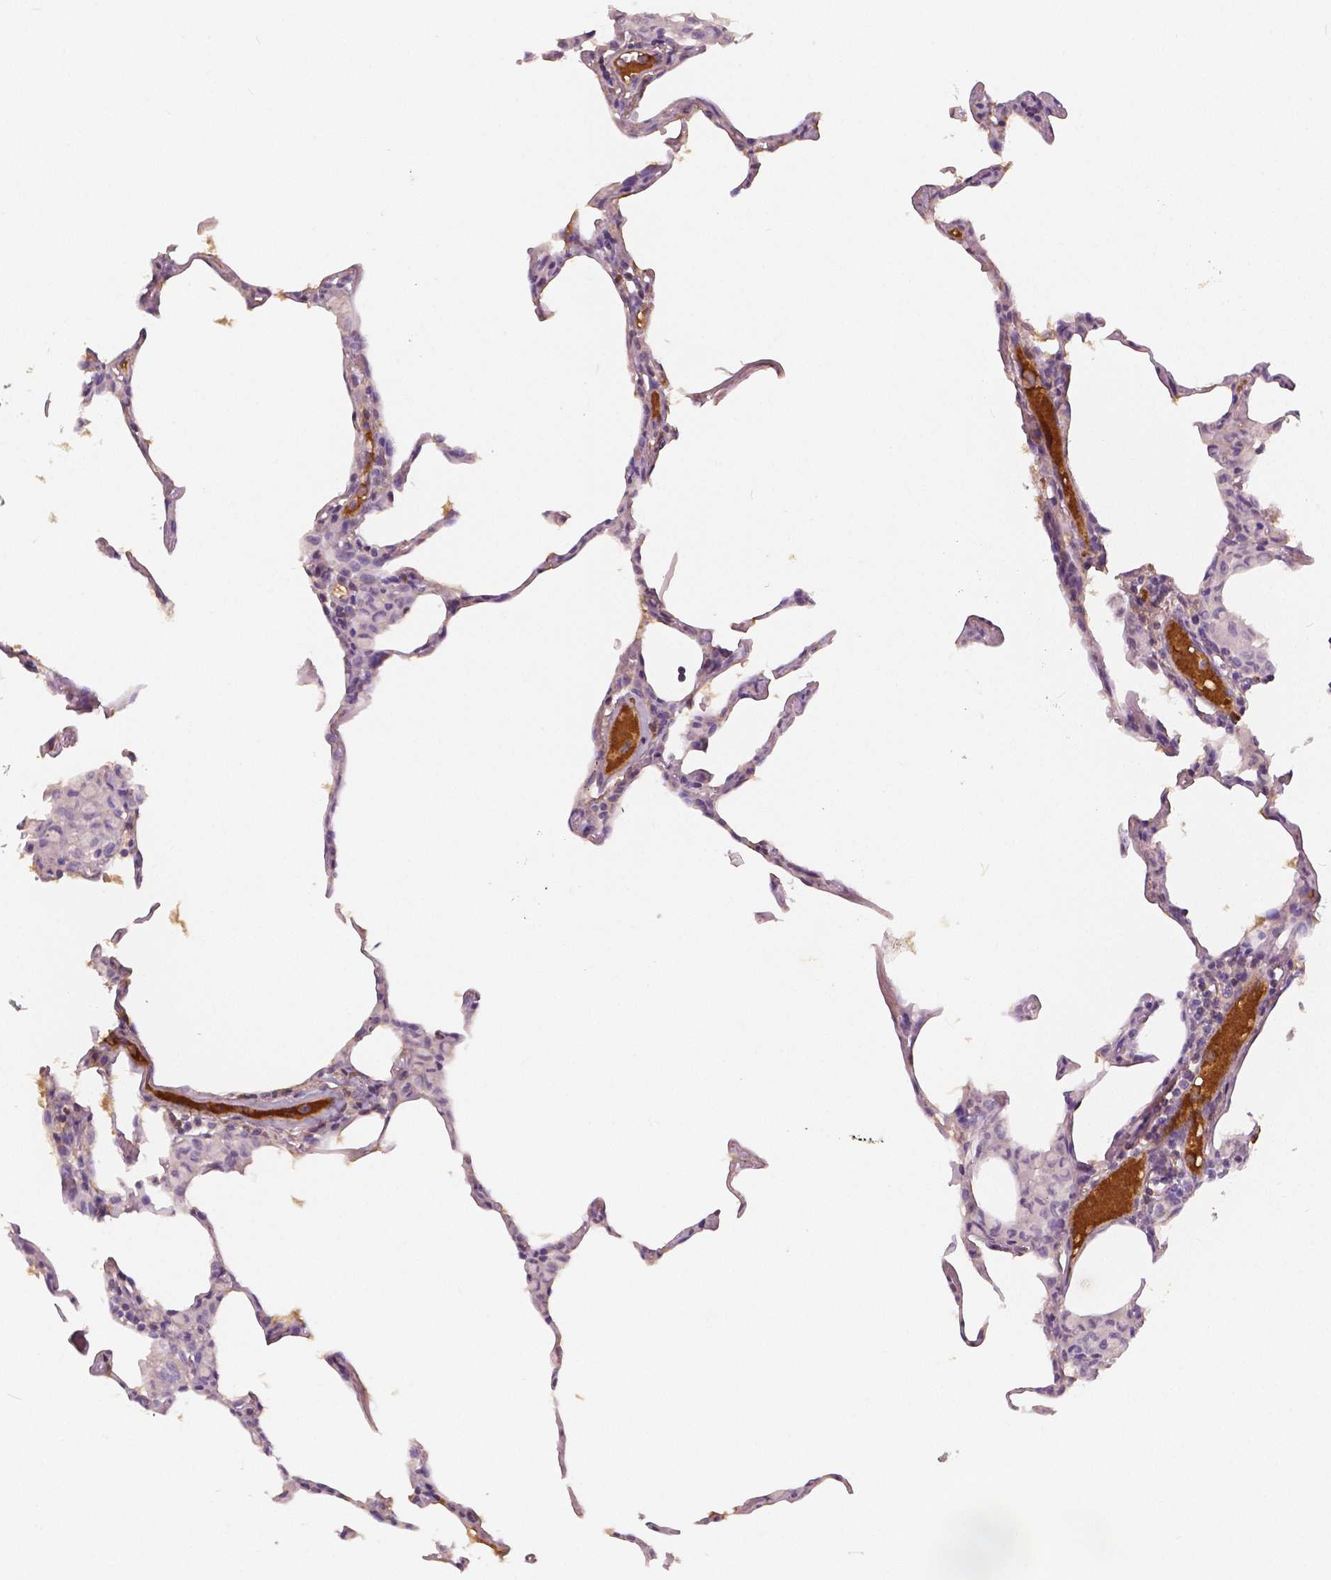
{"staining": {"intensity": "negative", "quantity": "none", "location": "none"}, "tissue": "lung", "cell_type": "Alveolar cells", "image_type": "normal", "snomed": [{"axis": "morphology", "description": "Normal tissue, NOS"}, {"axis": "topography", "description": "Lung"}], "caption": "Photomicrograph shows no protein positivity in alveolar cells of unremarkable lung. (Brightfield microscopy of DAB immunohistochemistry at high magnification).", "gene": "APOA4", "patient": {"sex": "female", "age": 57}}